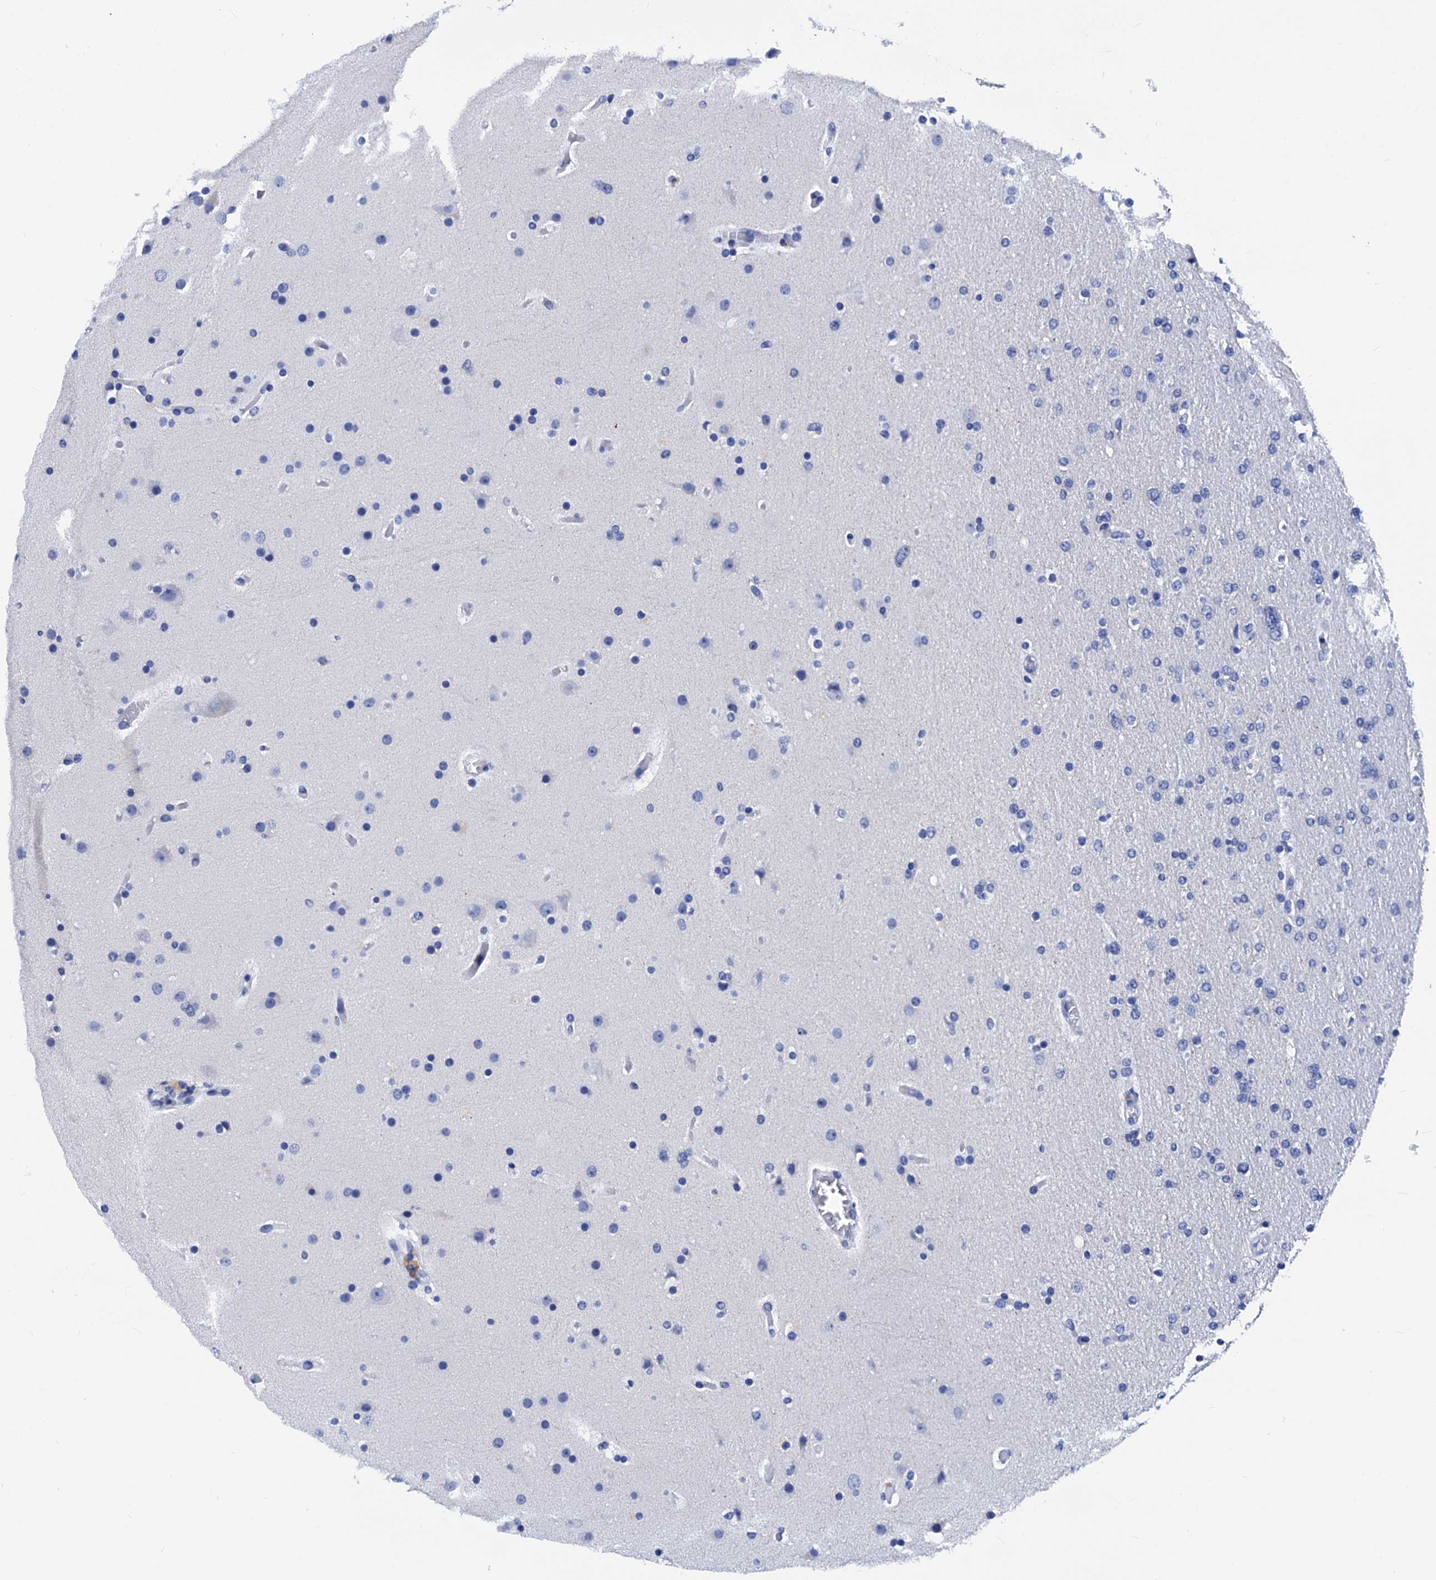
{"staining": {"intensity": "negative", "quantity": "none", "location": "none"}, "tissue": "glioma", "cell_type": "Tumor cells", "image_type": "cancer", "snomed": [{"axis": "morphology", "description": "Glioma, malignant, High grade"}, {"axis": "topography", "description": "Cerebral cortex"}], "caption": "IHC of human malignant glioma (high-grade) demonstrates no staining in tumor cells.", "gene": "MYBPC3", "patient": {"sex": "female", "age": 36}}